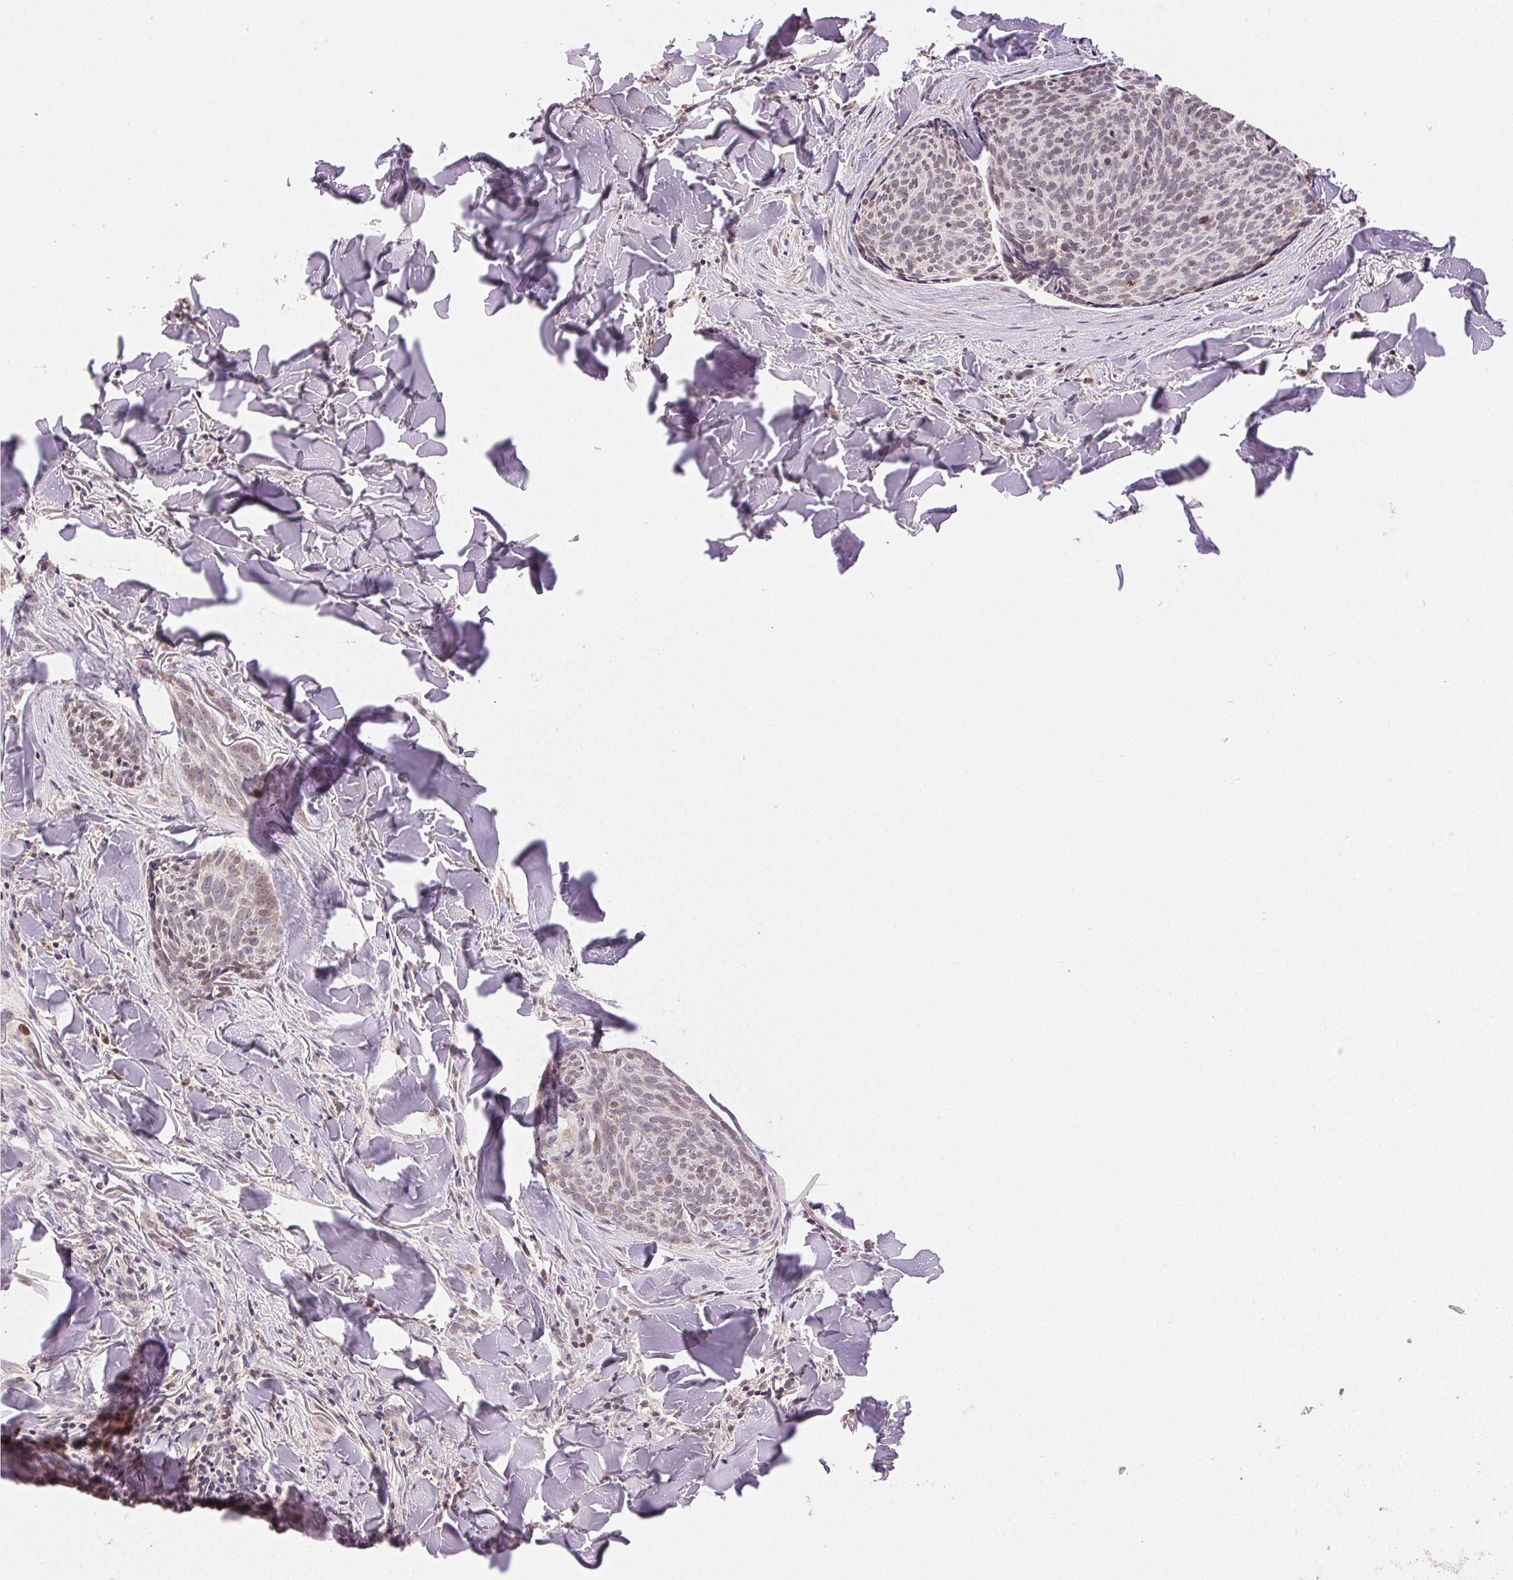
{"staining": {"intensity": "negative", "quantity": "none", "location": "none"}, "tissue": "skin cancer", "cell_type": "Tumor cells", "image_type": "cancer", "snomed": [{"axis": "morphology", "description": "Basal cell carcinoma"}, {"axis": "topography", "description": "Skin"}], "caption": "Immunohistochemistry photomicrograph of neoplastic tissue: skin cancer stained with DAB reveals no significant protein staining in tumor cells.", "gene": "PIWIL4", "patient": {"sex": "female", "age": 82}}